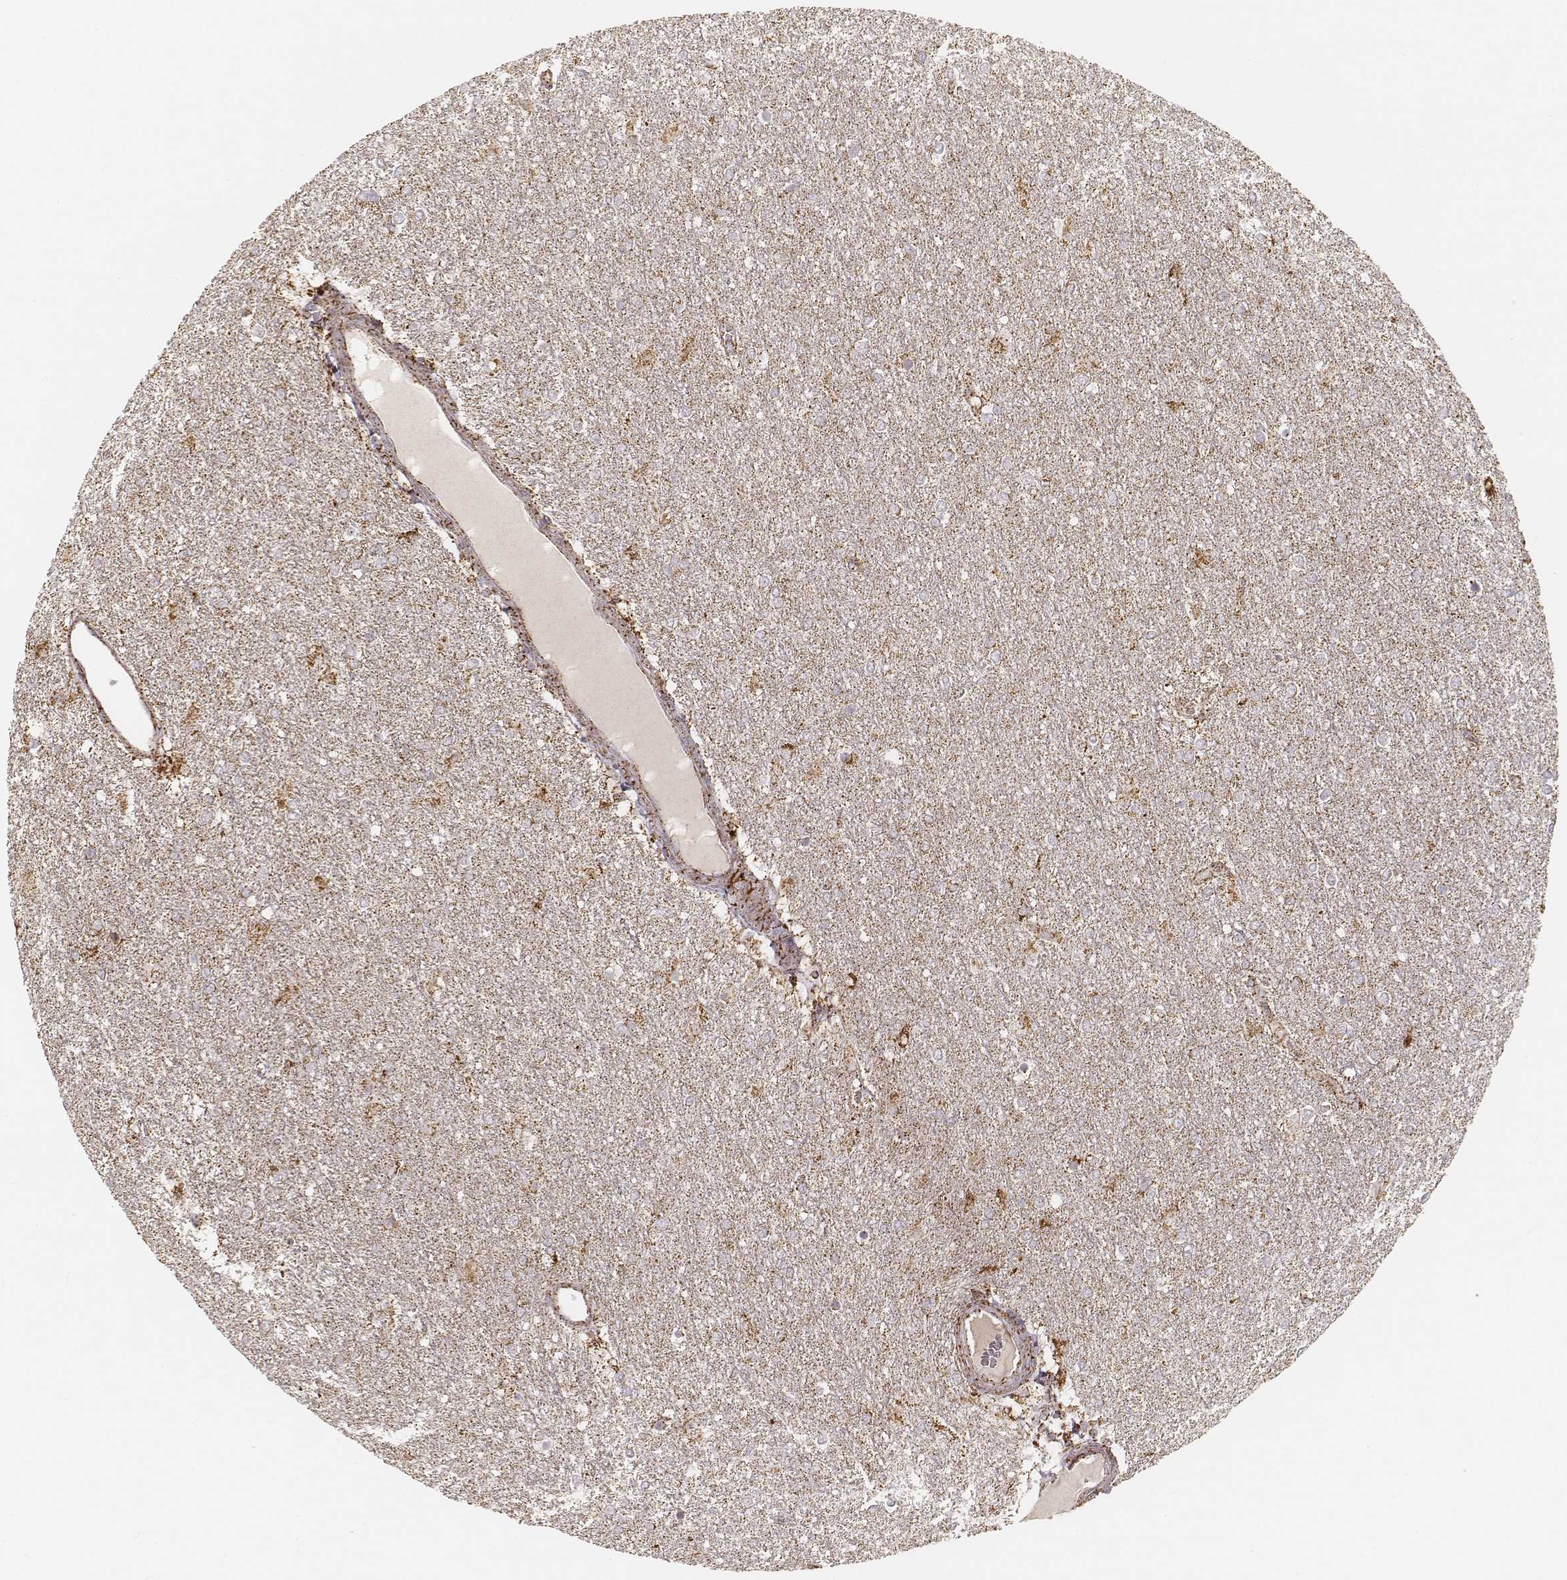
{"staining": {"intensity": "moderate", "quantity": ">75%", "location": "cytoplasmic/membranous"}, "tissue": "glioma", "cell_type": "Tumor cells", "image_type": "cancer", "snomed": [{"axis": "morphology", "description": "Glioma, malignant, High grade"}, {"axis": "topography", "description": "Brain"}], "caption": "Immunohistochemistry (IHC) histopathology image of glioma stained for a protein (brown), which reveals medium levels of moderate cytoplasmic/membranous expression in about >75% of tumor cells.", "gene": "CS", "patient": {"sex": "female", "age": 61}}